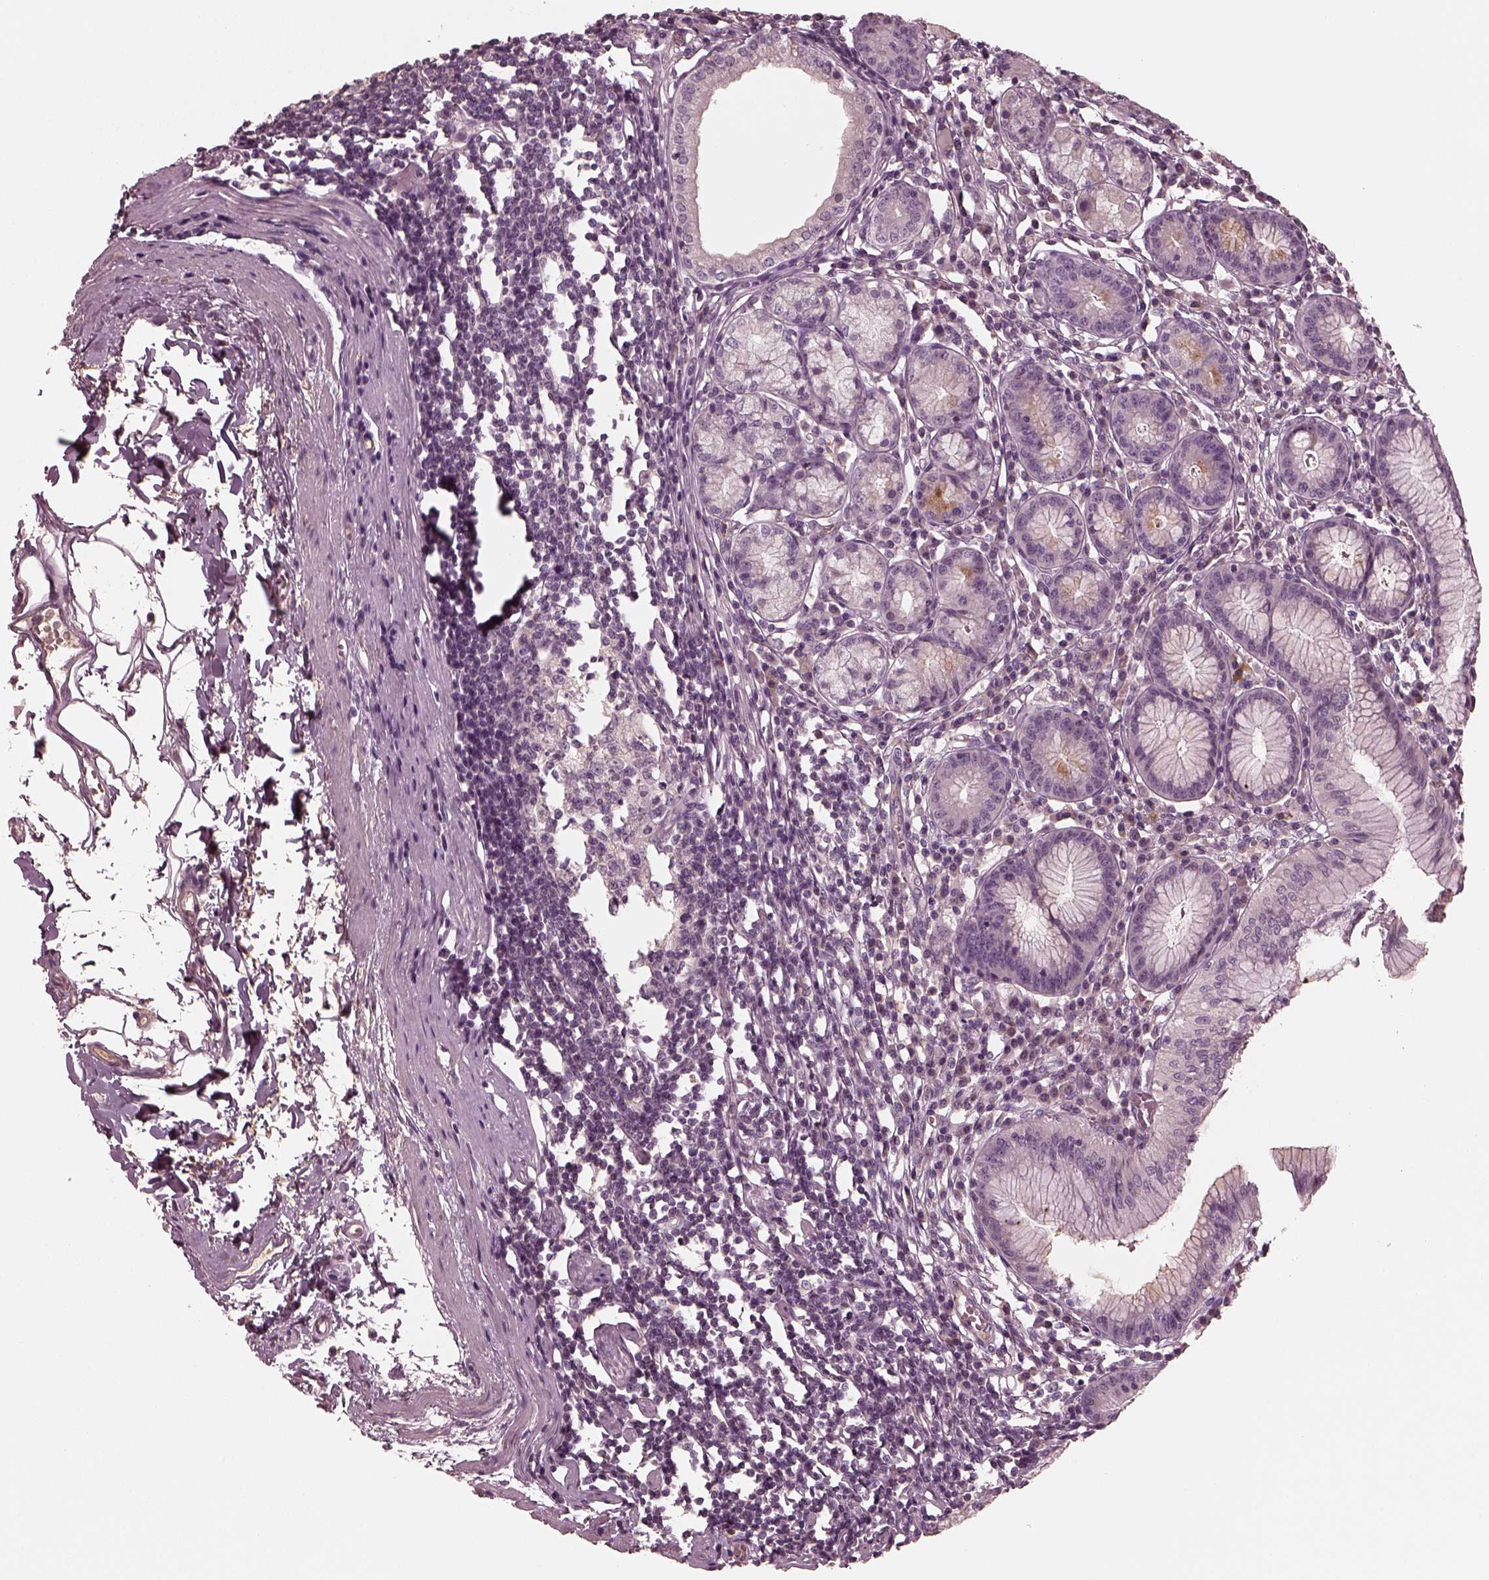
{"staining": {"intensity": "negative", "quantity": "none", "location": "none"}, "tissue": "stomach", "cell_type": "Glandular cells", "image_type": "normal", "snomed": [{"axis": "morphology", "description": "Normal tissue, NOS"}, {"axis": "topography", "description": "Stomach"}], "caption": "This photomicrograph is of benign stomach stained with immunohistochemistry (IHC) to label a protein in brown with the nuclei are counter-stained blue. There is no positivity in glandular cells. Brightfield microscopy of immunohistochemistry stained with DAB (brown) and hematoxylin (blue), captured at high magnification.", "gene": "PORCN", "patient": {"sex": "male", "age": 55}}